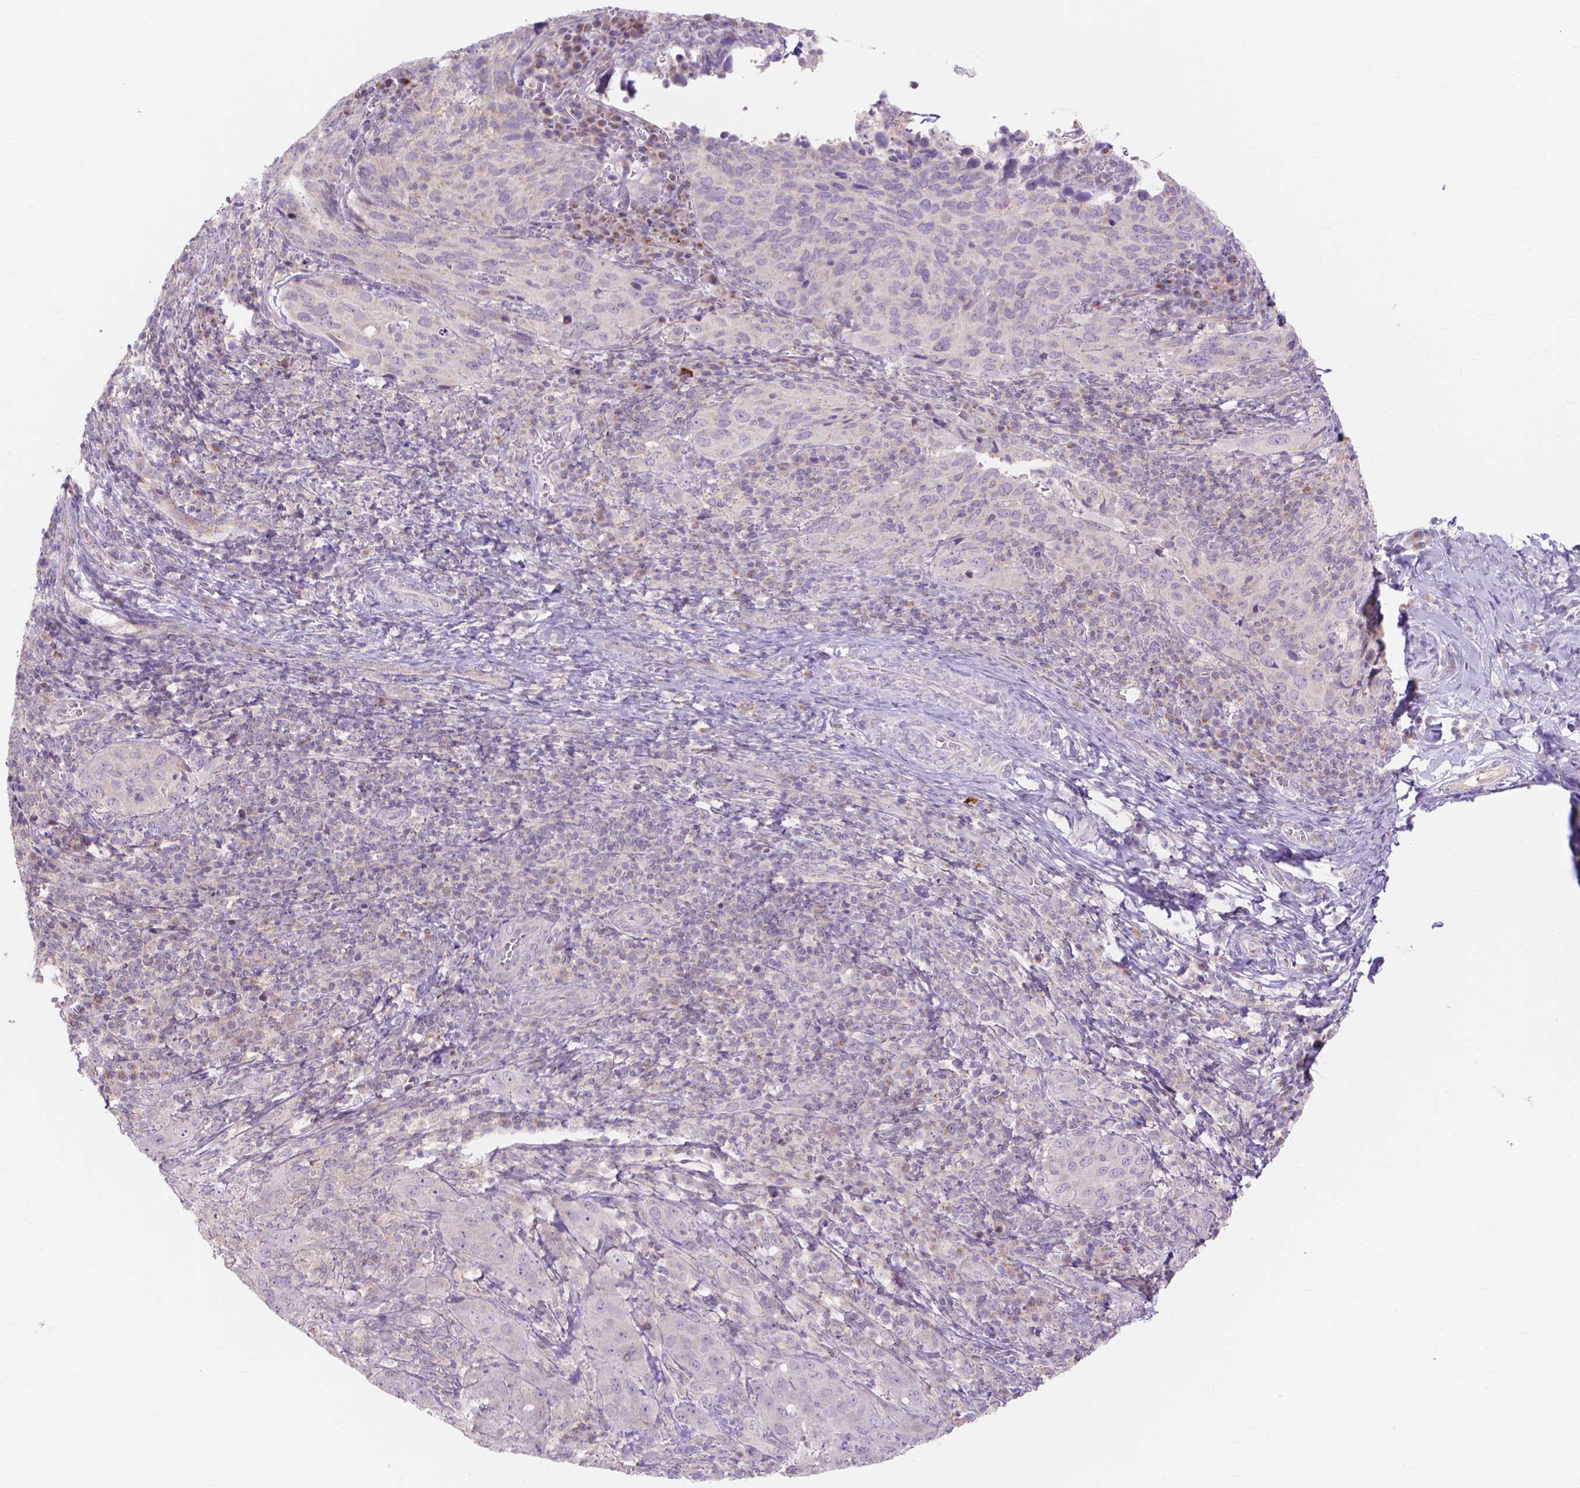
{"staining": {"intensity": "negative", "quantity": "none", "location": "none"}, "tissue": "cervical cancer", "cell_type": "Tumor cells", "image_type": "cancer", "snomed": [{"axis": "morphology", "description": "Normal tissue, NOS"}, {"axis": "morphology", "description": "Squamous cell carcinoma, NOS"}, {"axis": "topography", "description": "Cervix"}], "caption": "The micrograph displays no significant staining in tumor cells of squamous cell carcinoma (cervical).", "gene": "PRDM13", "patient": {"sex": "female", "age": 51}}